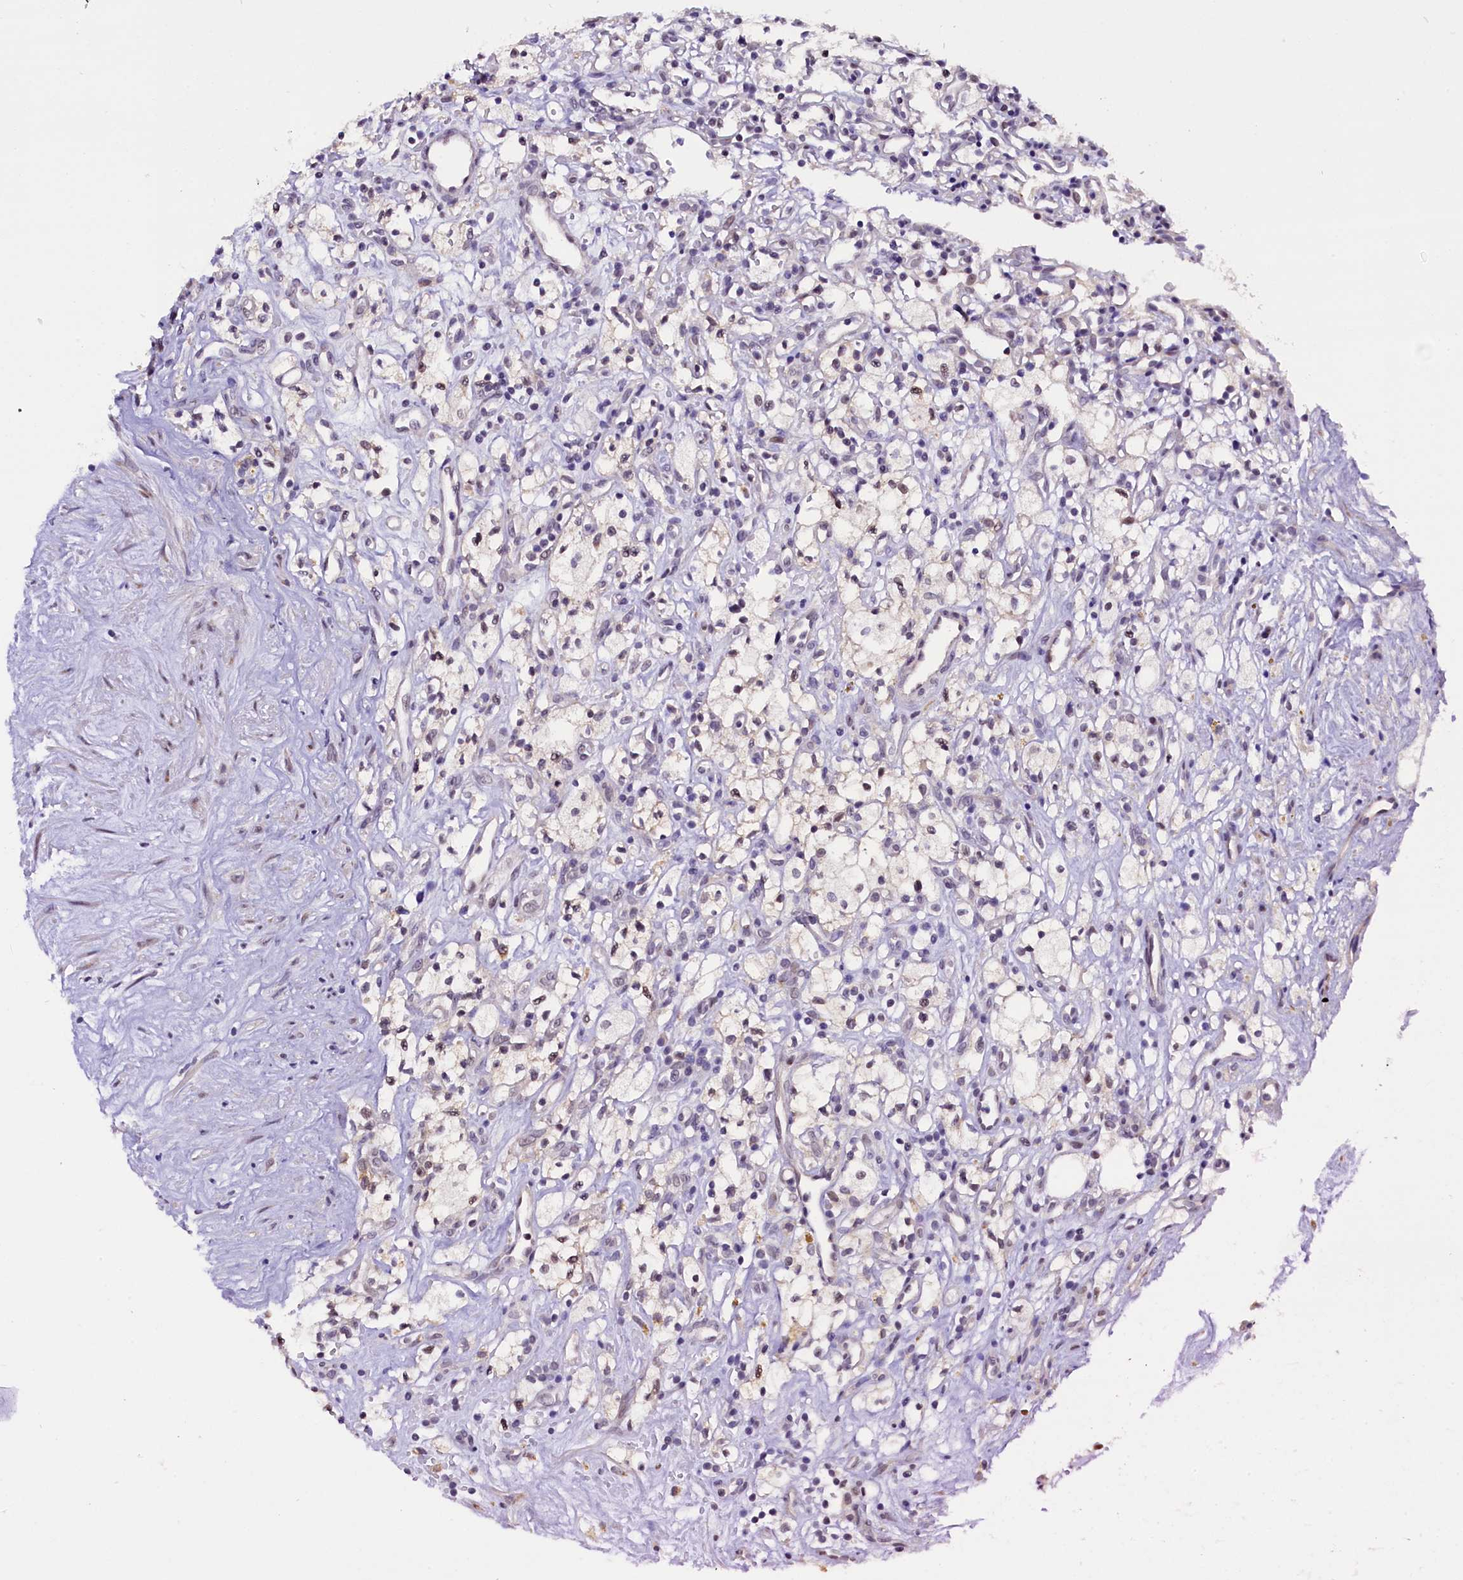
{"staining": {"intensity": "weak", "quantity": "25%-75%", "location": "nuclear"}, "tissue": "renal cancer", "cell_type": "Tumor cells", "image_type": "cancer", "snomed": [{"axis": "morphology", "description": "Adenocarcinoma, NOS"}, {"axis": "topography", "description": "Kidney"}], "caption": "IHC image of neoplastic tissue: renal cancer (adenocarcinoma) stained using immunohistochemistry reveals low levels of weak protein expression localized specifically in the nuclear of tumor cells, appearing as a nuclear brown color.", "gene": "RPUSD2", "patient": {"sex": "male", "age": 59}}